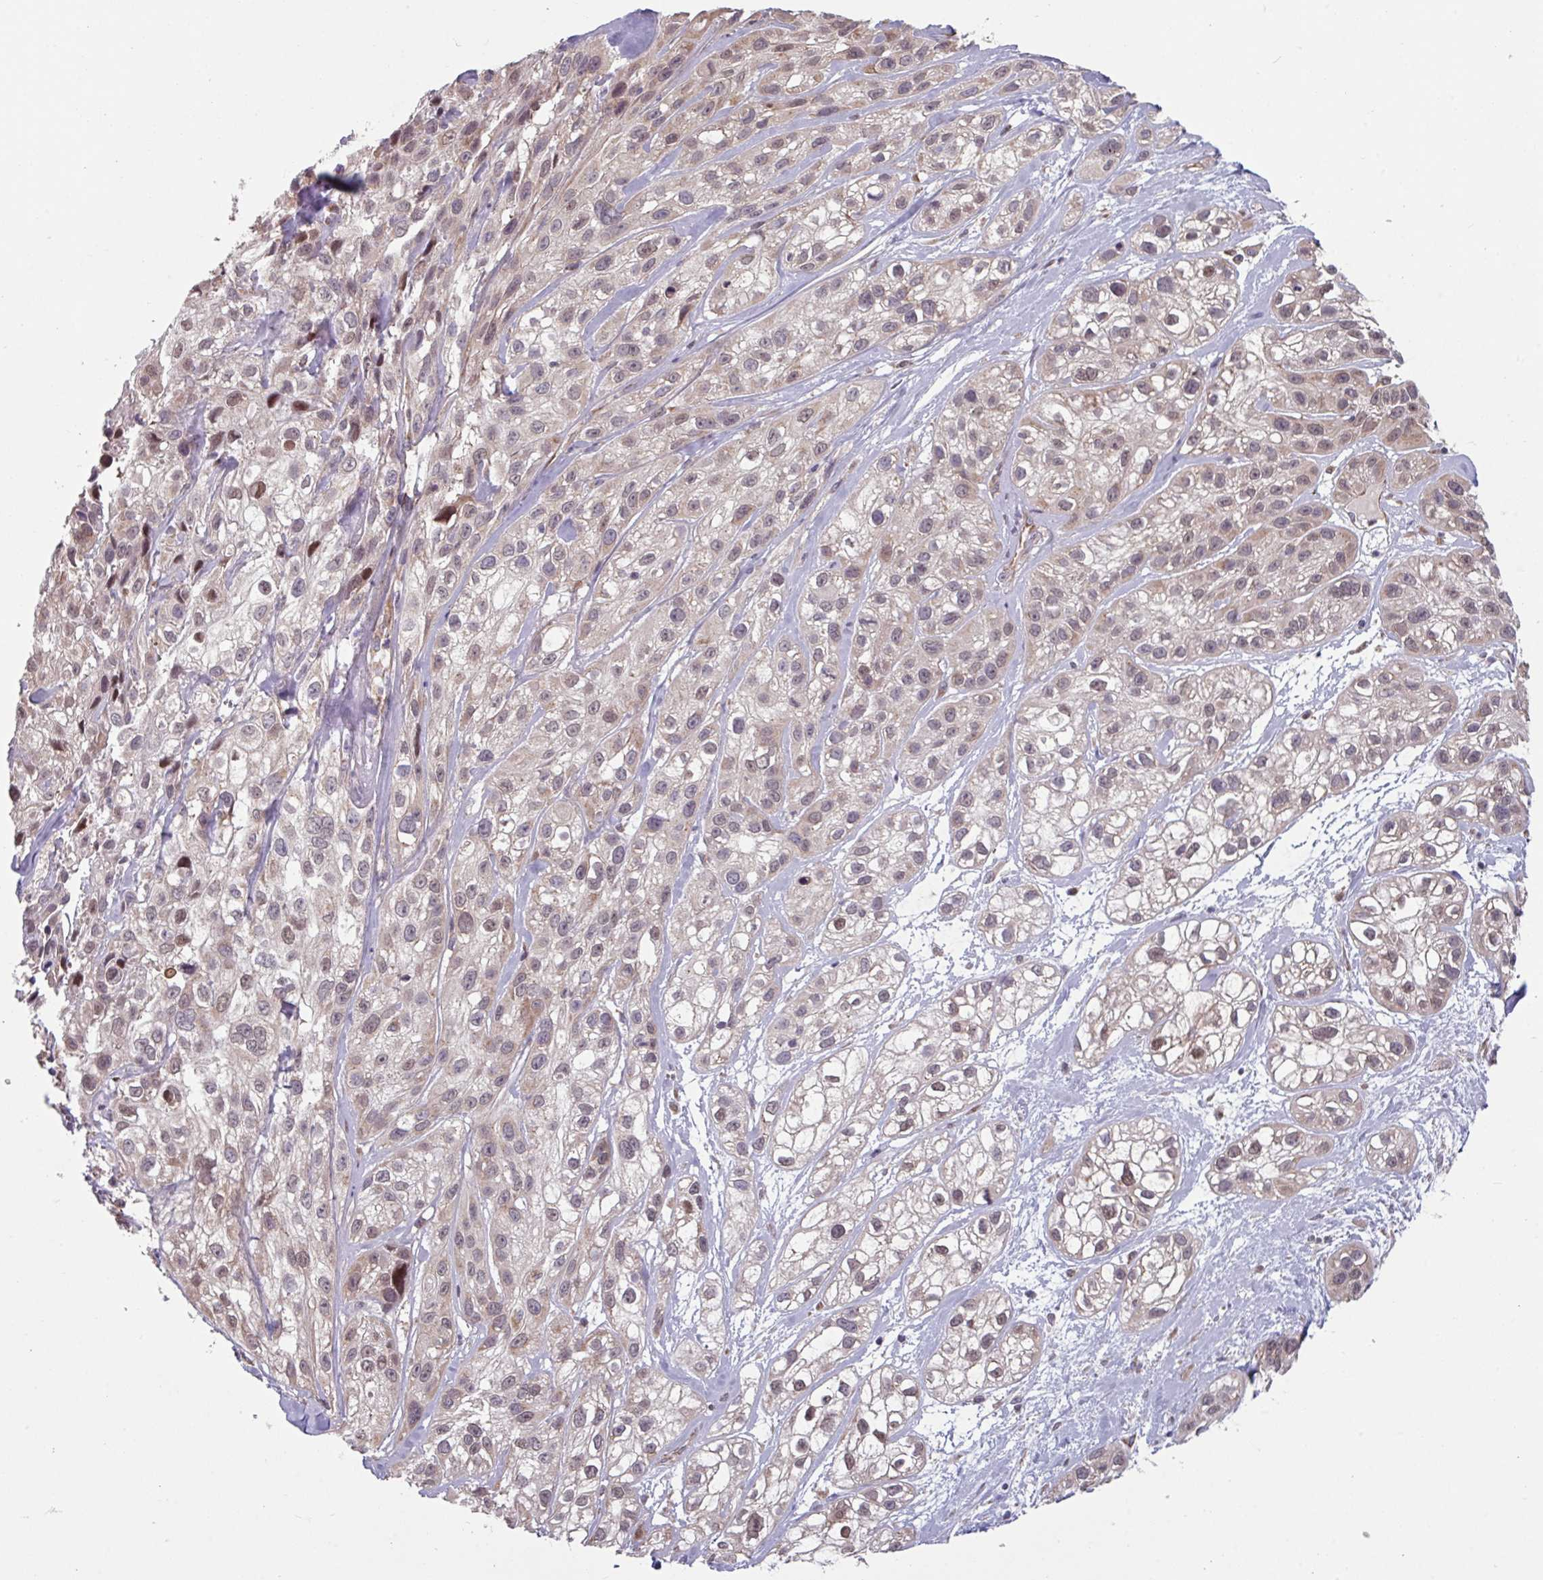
{"staining": {"intensity": "weak", "quantity": "25%-75%", "location": "nuclear"}, "tissue": "skin cancer", "cell_type": "Tumor cells", "image_type": "cancer", "snomed": [{"axis": "morphology", "description": "Squamous cell carcinoma, NOS"}, {"axis": "topography", "description": "Skin"}], "caption": "Squamous cell carcinoma (skin) was stained to show a protein in brown. There is low levels of weak nuclear expression in approximately 25%-75% of tumor cells. The protein is shown in brown color, while the nuclei are stained blue.", "gene": "COX7C", "patient": {"sex": "male", "age": 82}}